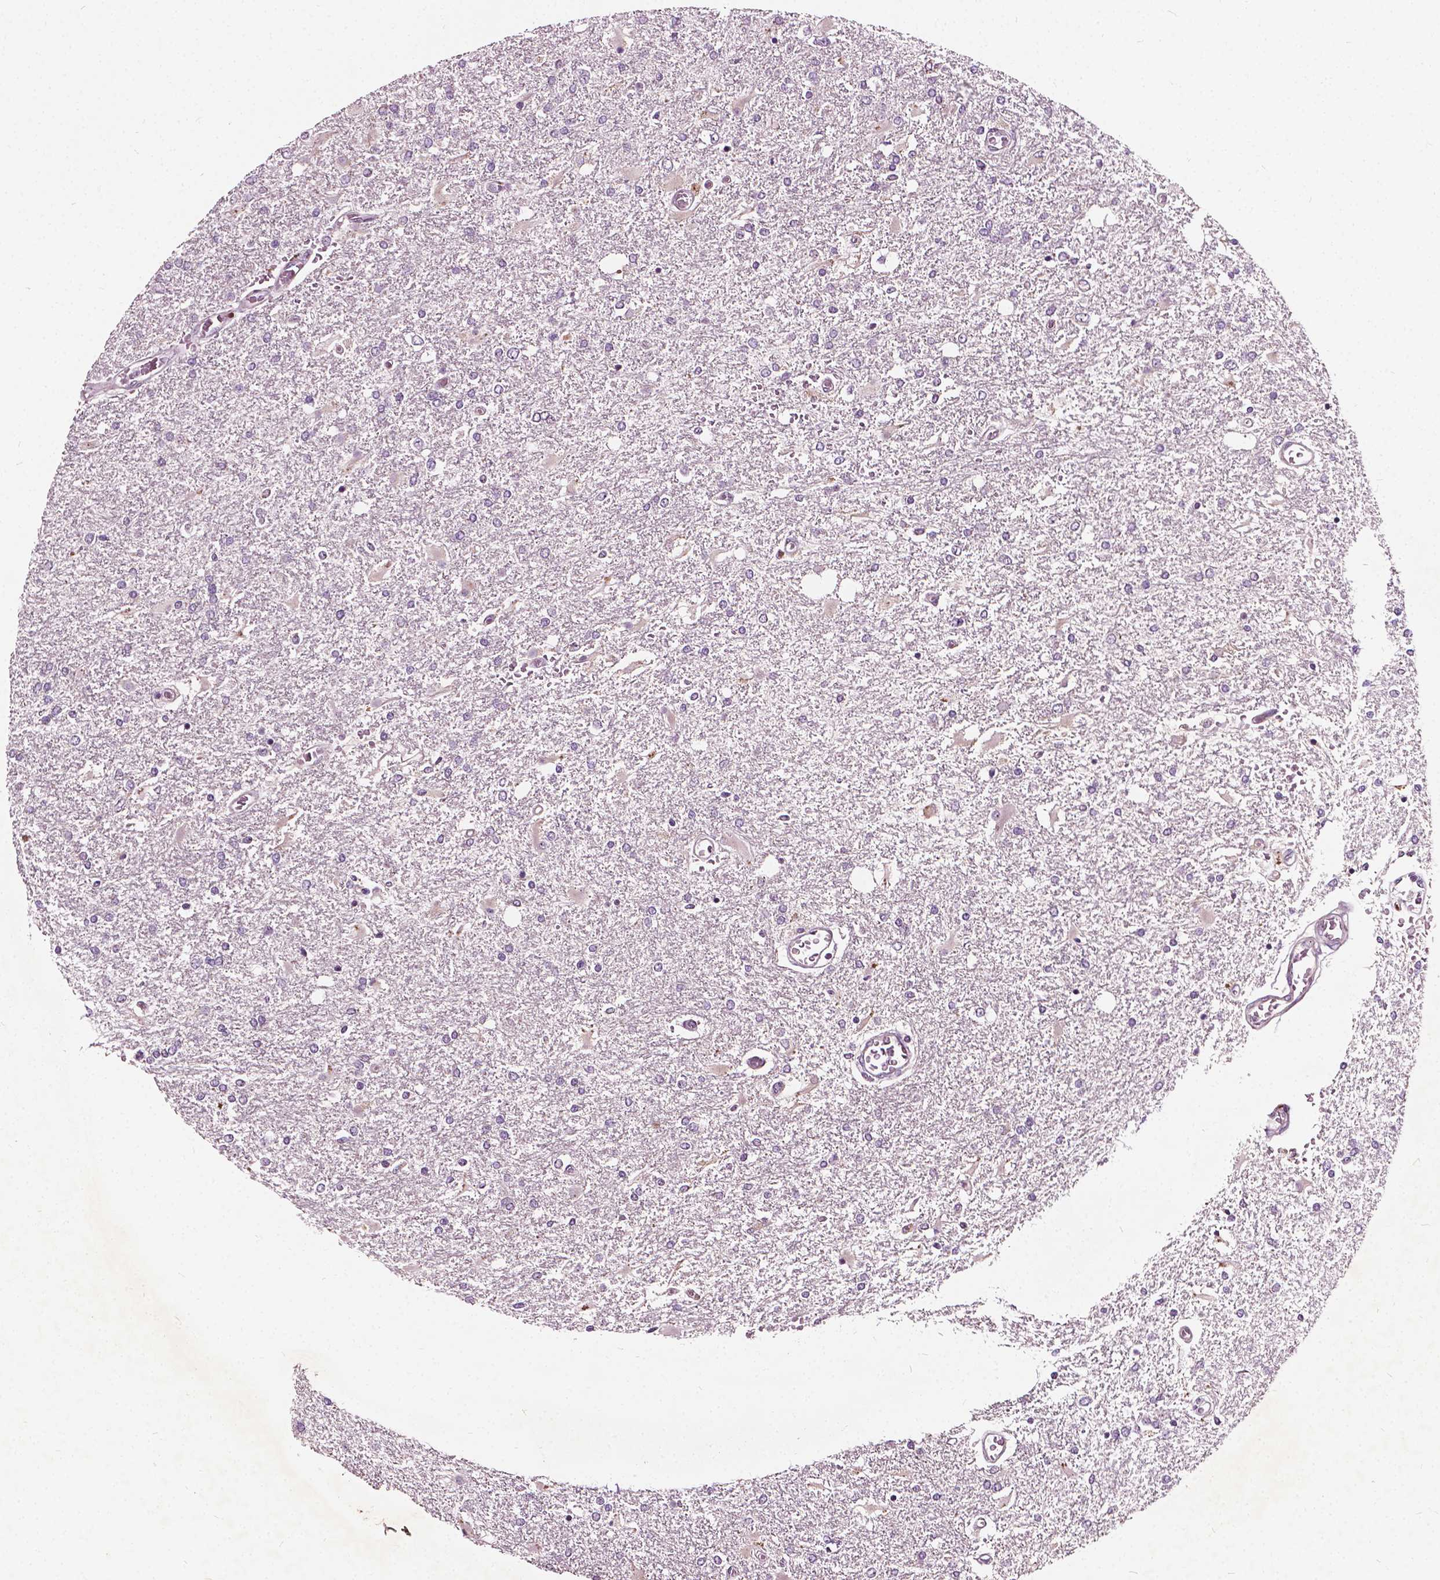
{"staining": {"intensity": "negative", "quantity": "none", "location": "none"}, "tissue": "glioma", "cell_type": "Tumor cells", "image_type": "cancer", "snomed": [{"axis": "morphology", "description": "Glioma, malignant, High grade"}, {"axis": "topography", "description": "Cerebral cortex"}], "caption": "Immunohistochemical staining of glioma demonstrates no significant staining in tumor cells.", "gene": "ODF3L2", "patient": {"sex": "male", "age": 79}}